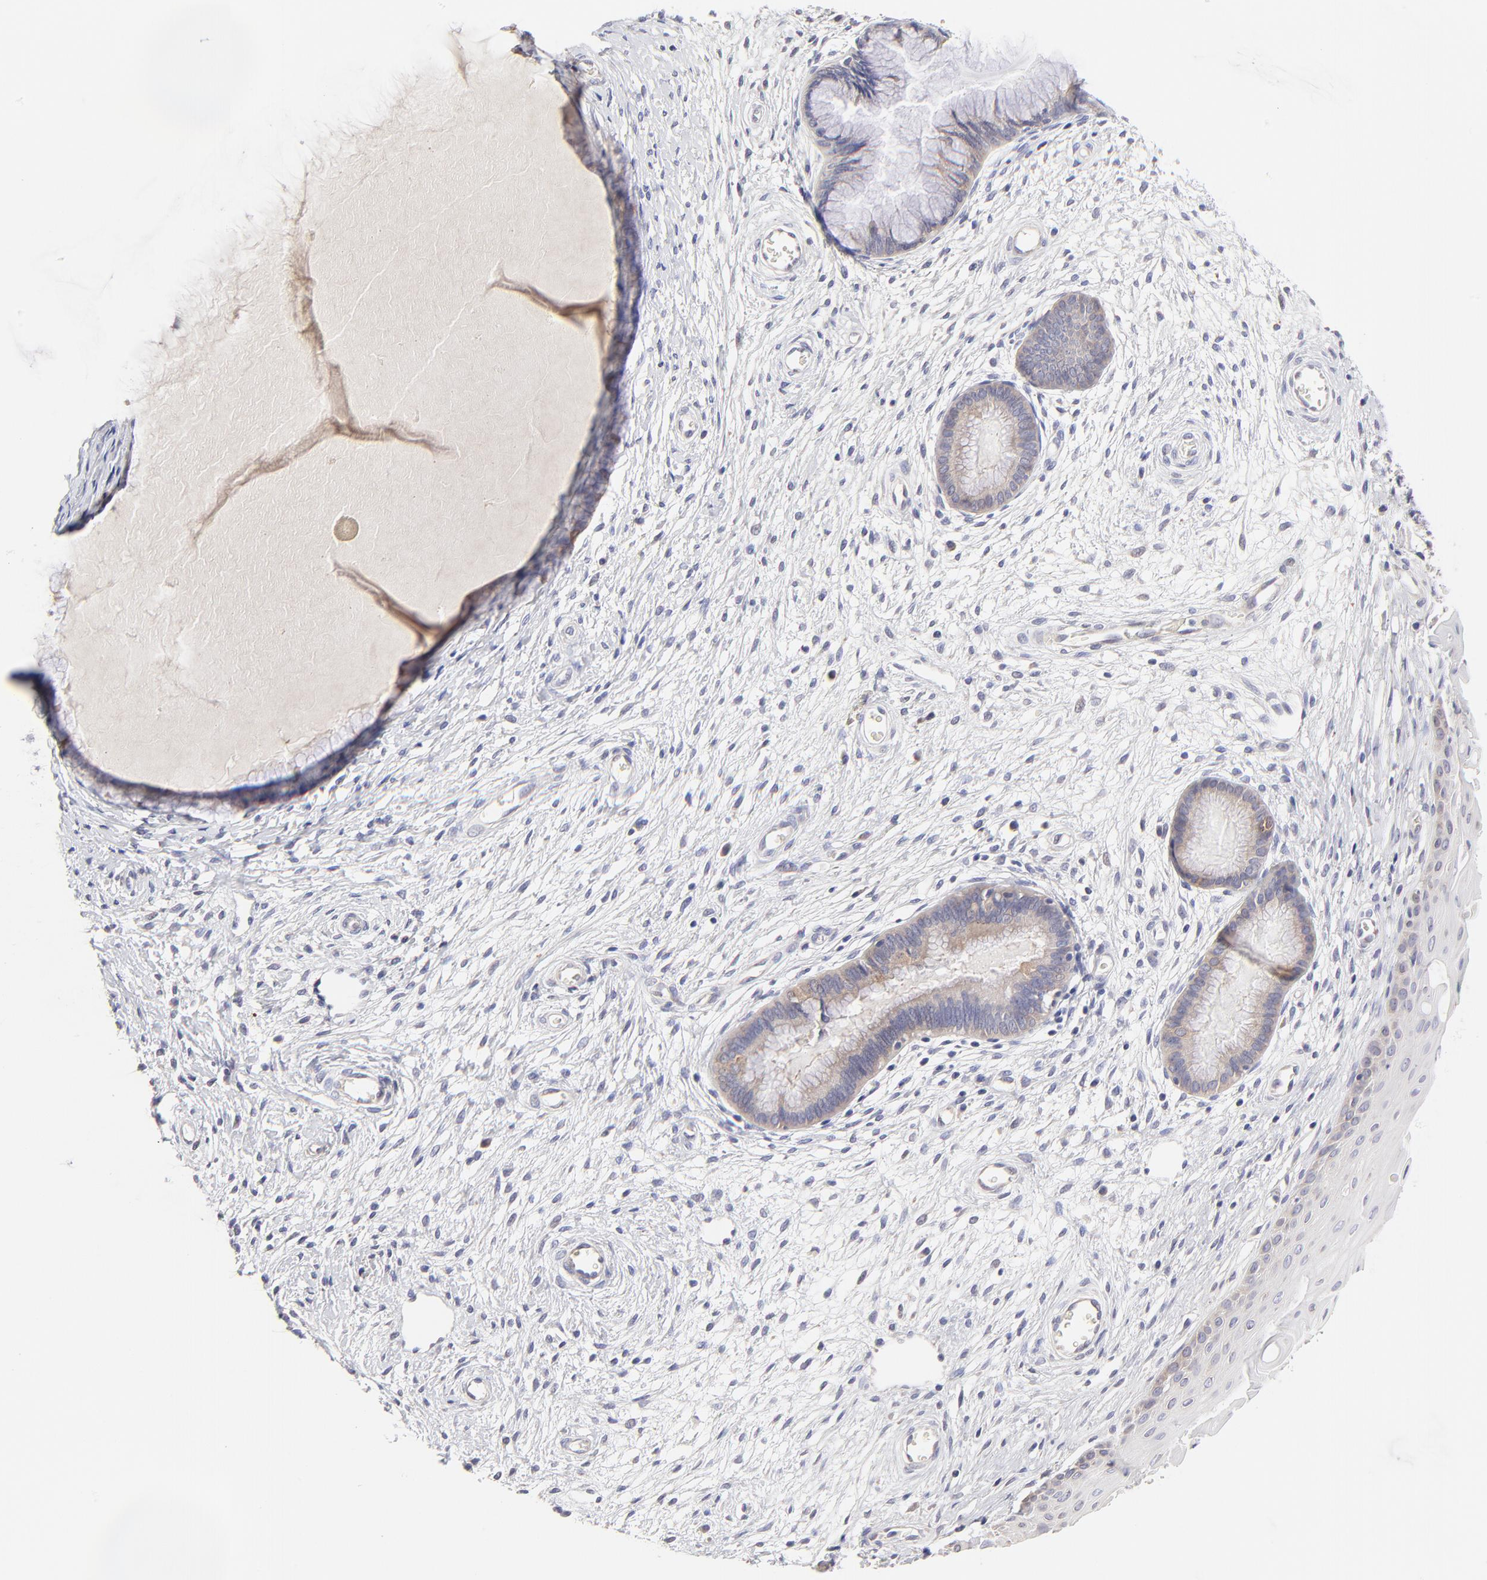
{"staining": {"intensity": "weak", "quantity": "25%-75%", "location": "cytoplasmic/membranous"}, "tissue": "cervix", "cell_type": "Glandular cells", "image_type": "normal", "snomed": [{"axis": "morphology", "description": "Normal tissue, NOS"}, {"axis": "topography", "description": "Cervix"}], "caption": "Approximately 25%-75% of glandular cells in unremarkable cervix demonstrate weak cytoplasmic/membranous protein staining as visualized by brown immunohistochemical staining.", "gene": "BTG2", "patient": {"sex": "female", "age": 55}}